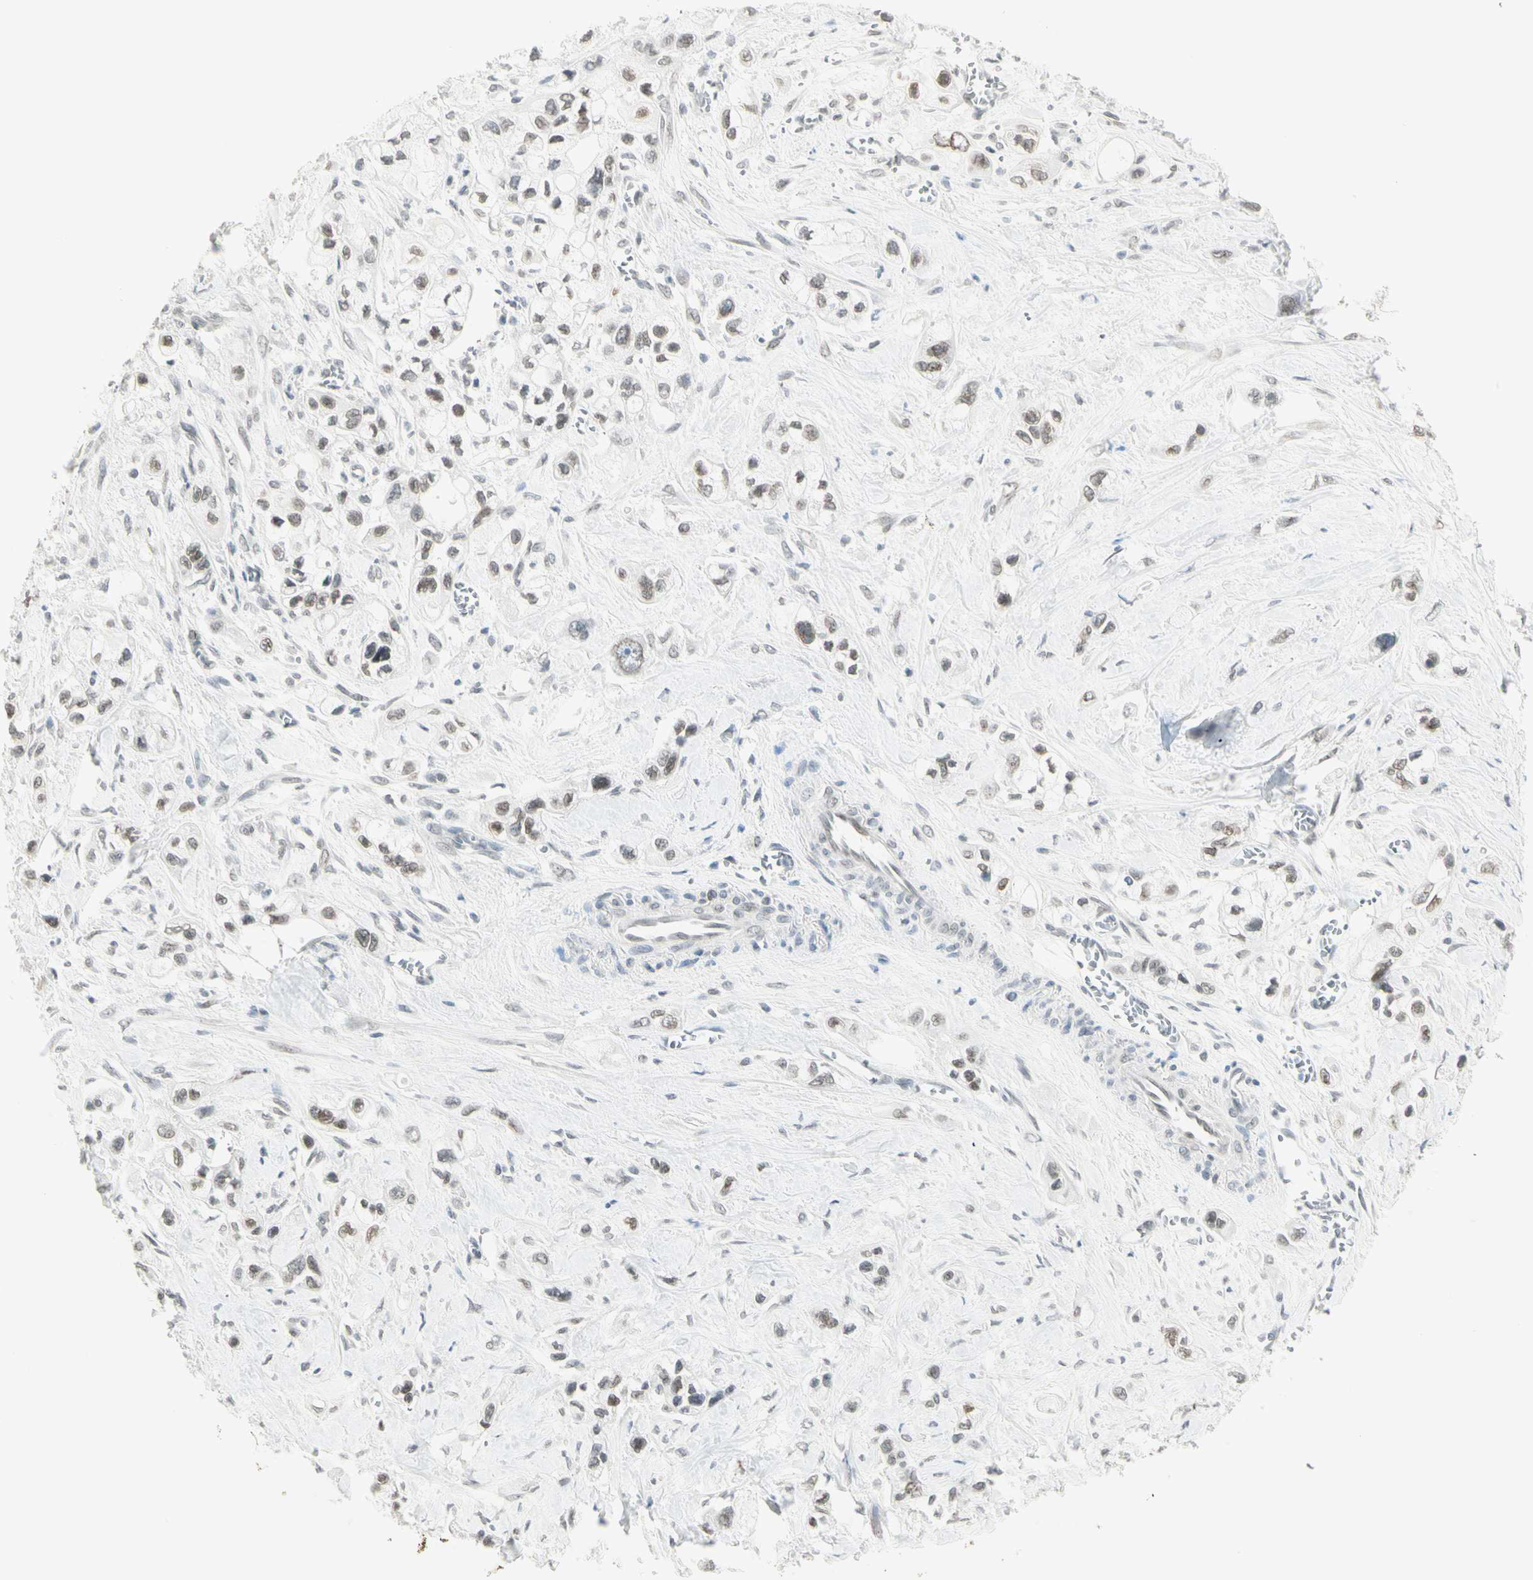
{"staining": {"intensity": "weak", "quantity": "<25%", "location": "nuclear"}, "tissue": "pancreatic cancer", "cell_type": "Tumor cells", "image_type": "cancer", "snomed": [{"axis": "morphology", "description": "Adenocarcinoma, NOS"}, {"axis": "topography", "description": "Pancreas"}], "caption": "A micrograph of human pancreatic cancer is negative for staining in tumor cells. The staining was performed using DAB to visualize the protein expression in brown, while the nuclei were stained in blue with hematoxylin (Magnification: 20x).", "gene": "BCAN", "patient": {"sex": "male", "age": 74}}